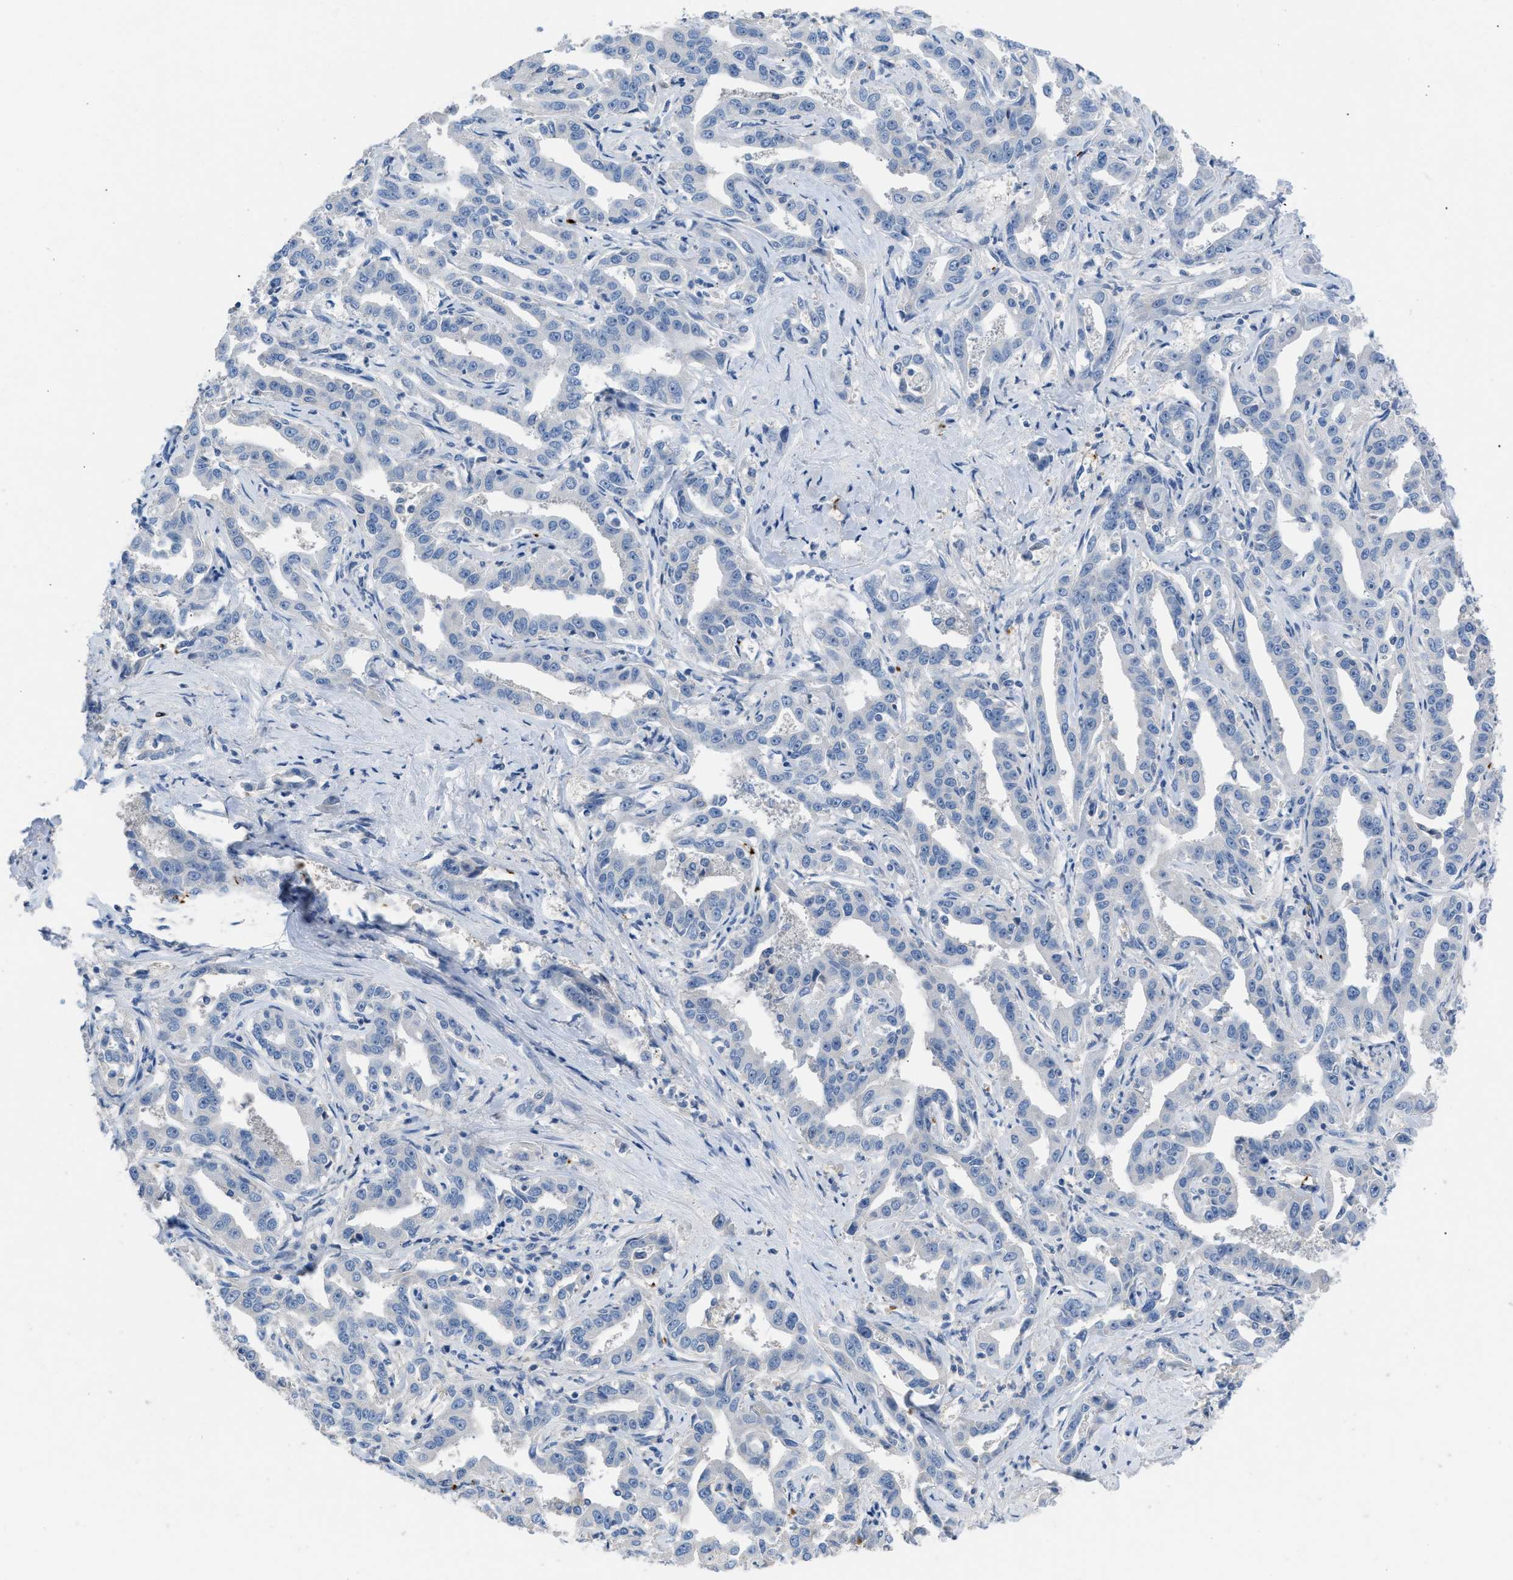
{"staining": {"intensity": "negative", "quantity": "none", "location": "none"}, "tissue": "liver cancer", "cell_type": "Tumor cells", "image_type": "cancer", "snomed": [{"axis": "morphology", "description": "Cholangiocarcinoma"}, {"axis": "topography", "description": "Liver"}], "caption": "IHC histopathology image of neoplastic tissue: human cholangiocarcinoma (liver) stained with DAB shows no significant protein expression in tumor cells. (DAB (3,3'-diaminobenzidine) immunohistochemistry (IHC) with hematoxylin counter stain).", "gene": "FGF18", "patient": {"sex": "male", "age": 59}}